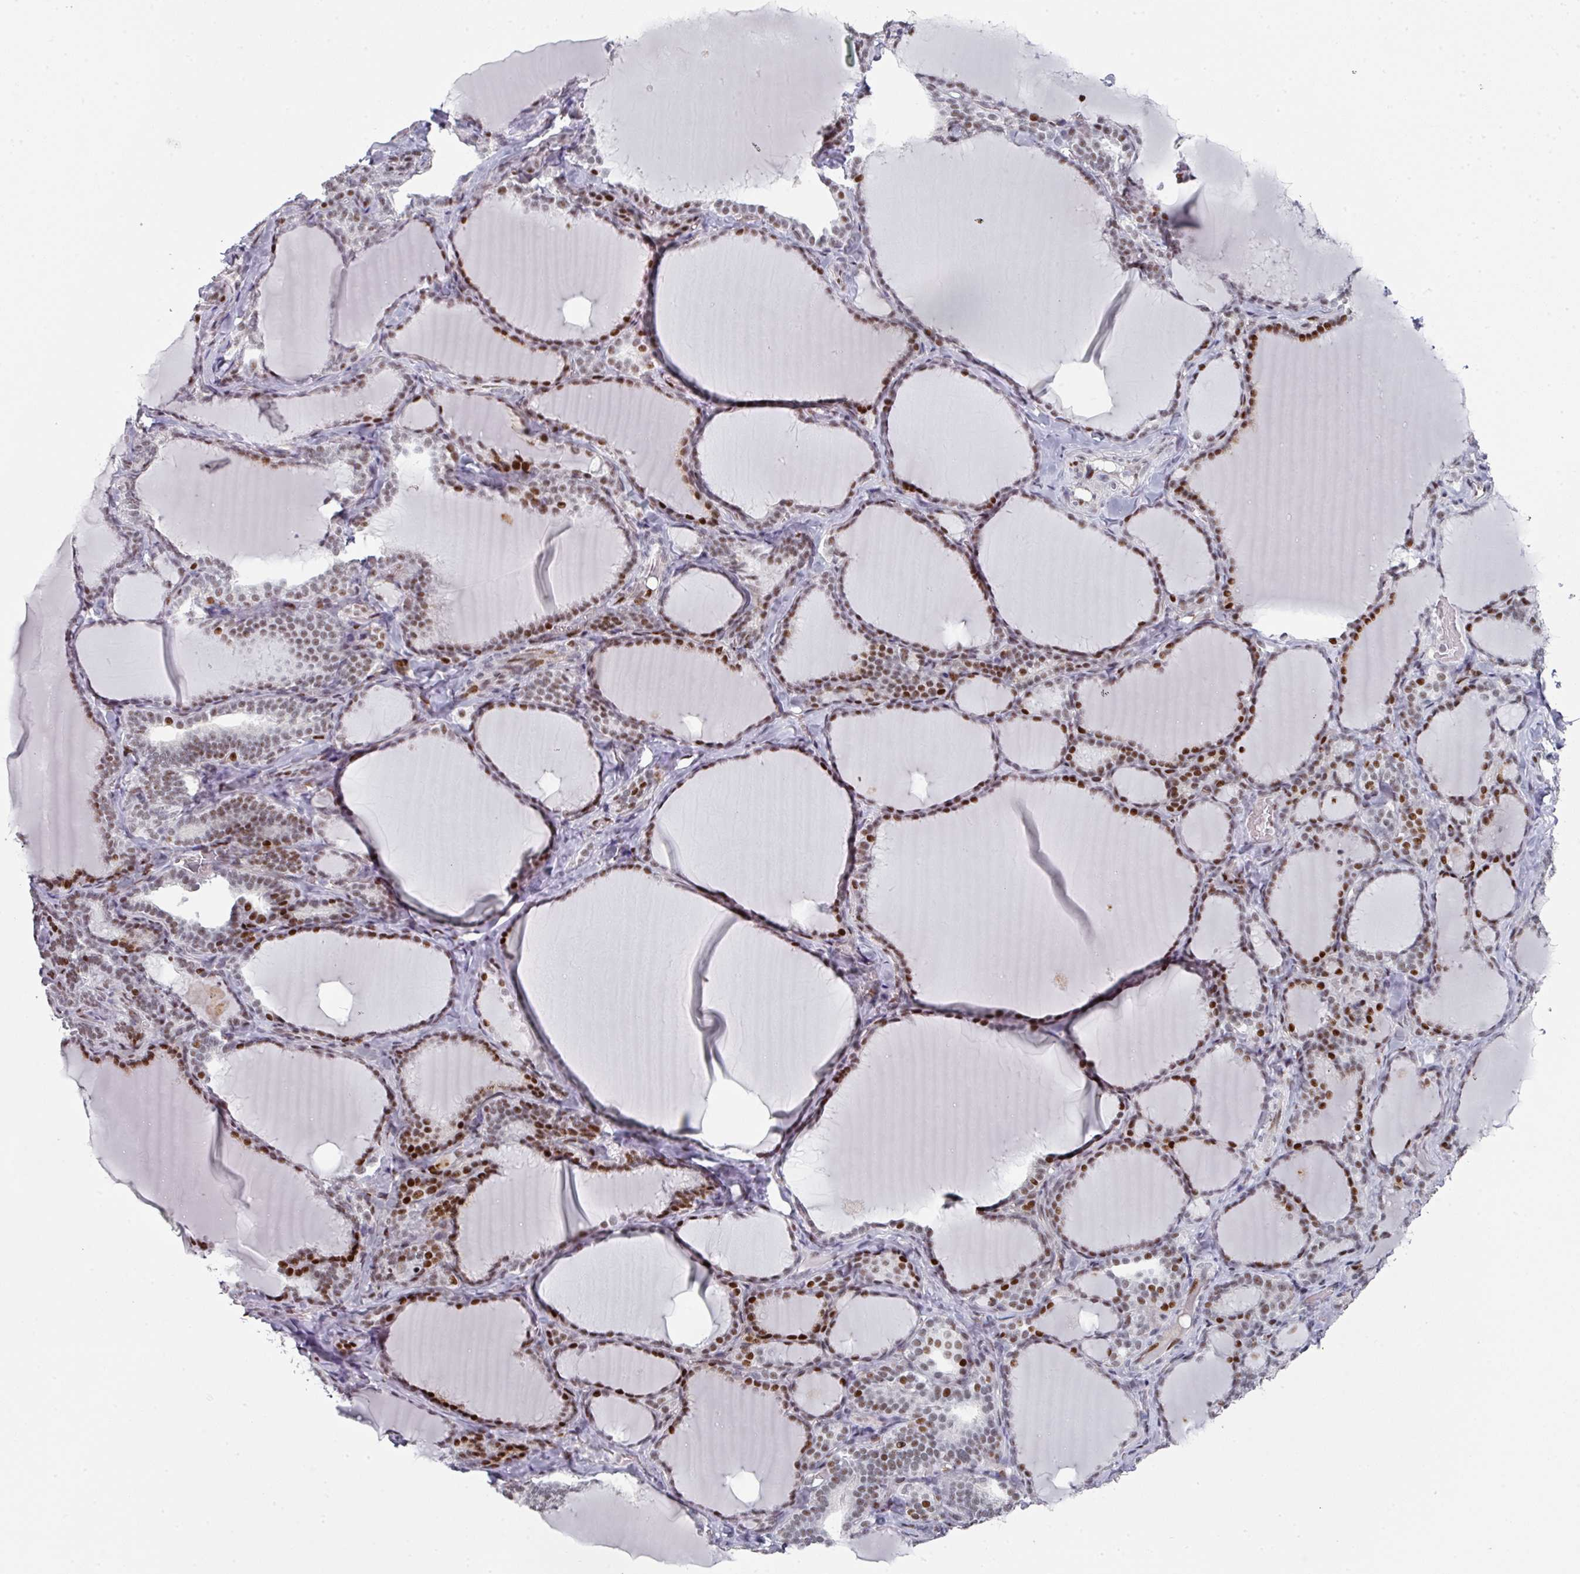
{"staining": {"intensity": "strong", "quantity": "25%-75%", "location": "nuclear"}, "tissue": "thyroid gland", "cell_type": "Glandular cells", "image_type": "normal", "snomed": [{"axis": "morphology", "description": "Normal tissue, NOS"}, {"axis": "topography", "description": "Thyroid gland"}], "caption": "This image demonstrates benign thyroid gland stained with immunohistochemistry to label a protein in brown. The nuclear of glandular cells show strong positivity for the protein. Nuclei are counter-stained blue.", "gene": "SF3B5", "patient": {"sex": "female", "age": 31}}